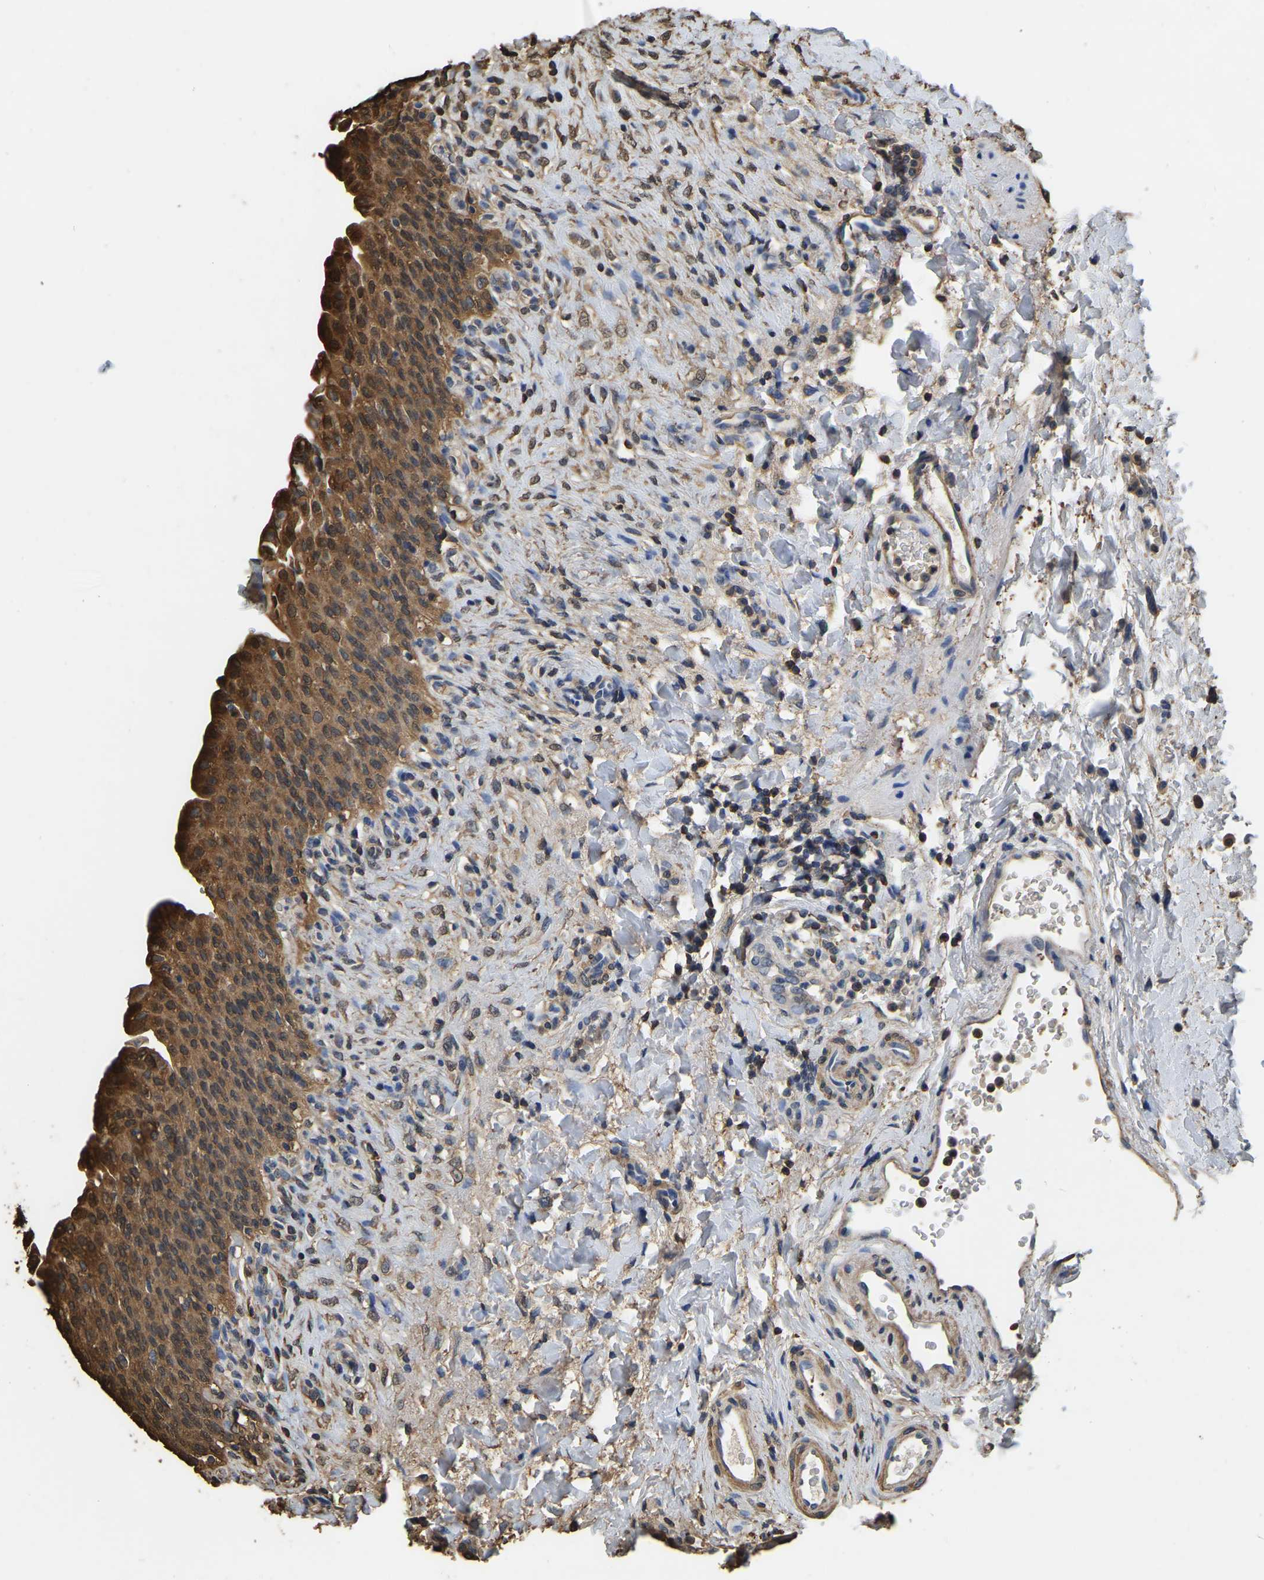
{"staining": {"intensity": "moderate", "quantity": ">75%", "location": "cytoplasmic/membranous"}, "tissue": "urinary bladder", "cell_type": "Urothelial cells", "image_type": "normal", "snomed": [{"axis": "morphology", "description": "Urothelial carcinoma, High grade"}, {"axis": "topography", "description": "Urinary bladder"}], "caption": "Immunohistochemical staining of unremarkable human urinary bladder demonstrates >75% levels of moderate cytoplasmic/membranous protein staining in about >75% of urothelial cells.", "gene": "LDHB", "patient": {"sex": "male", "age": 46}}